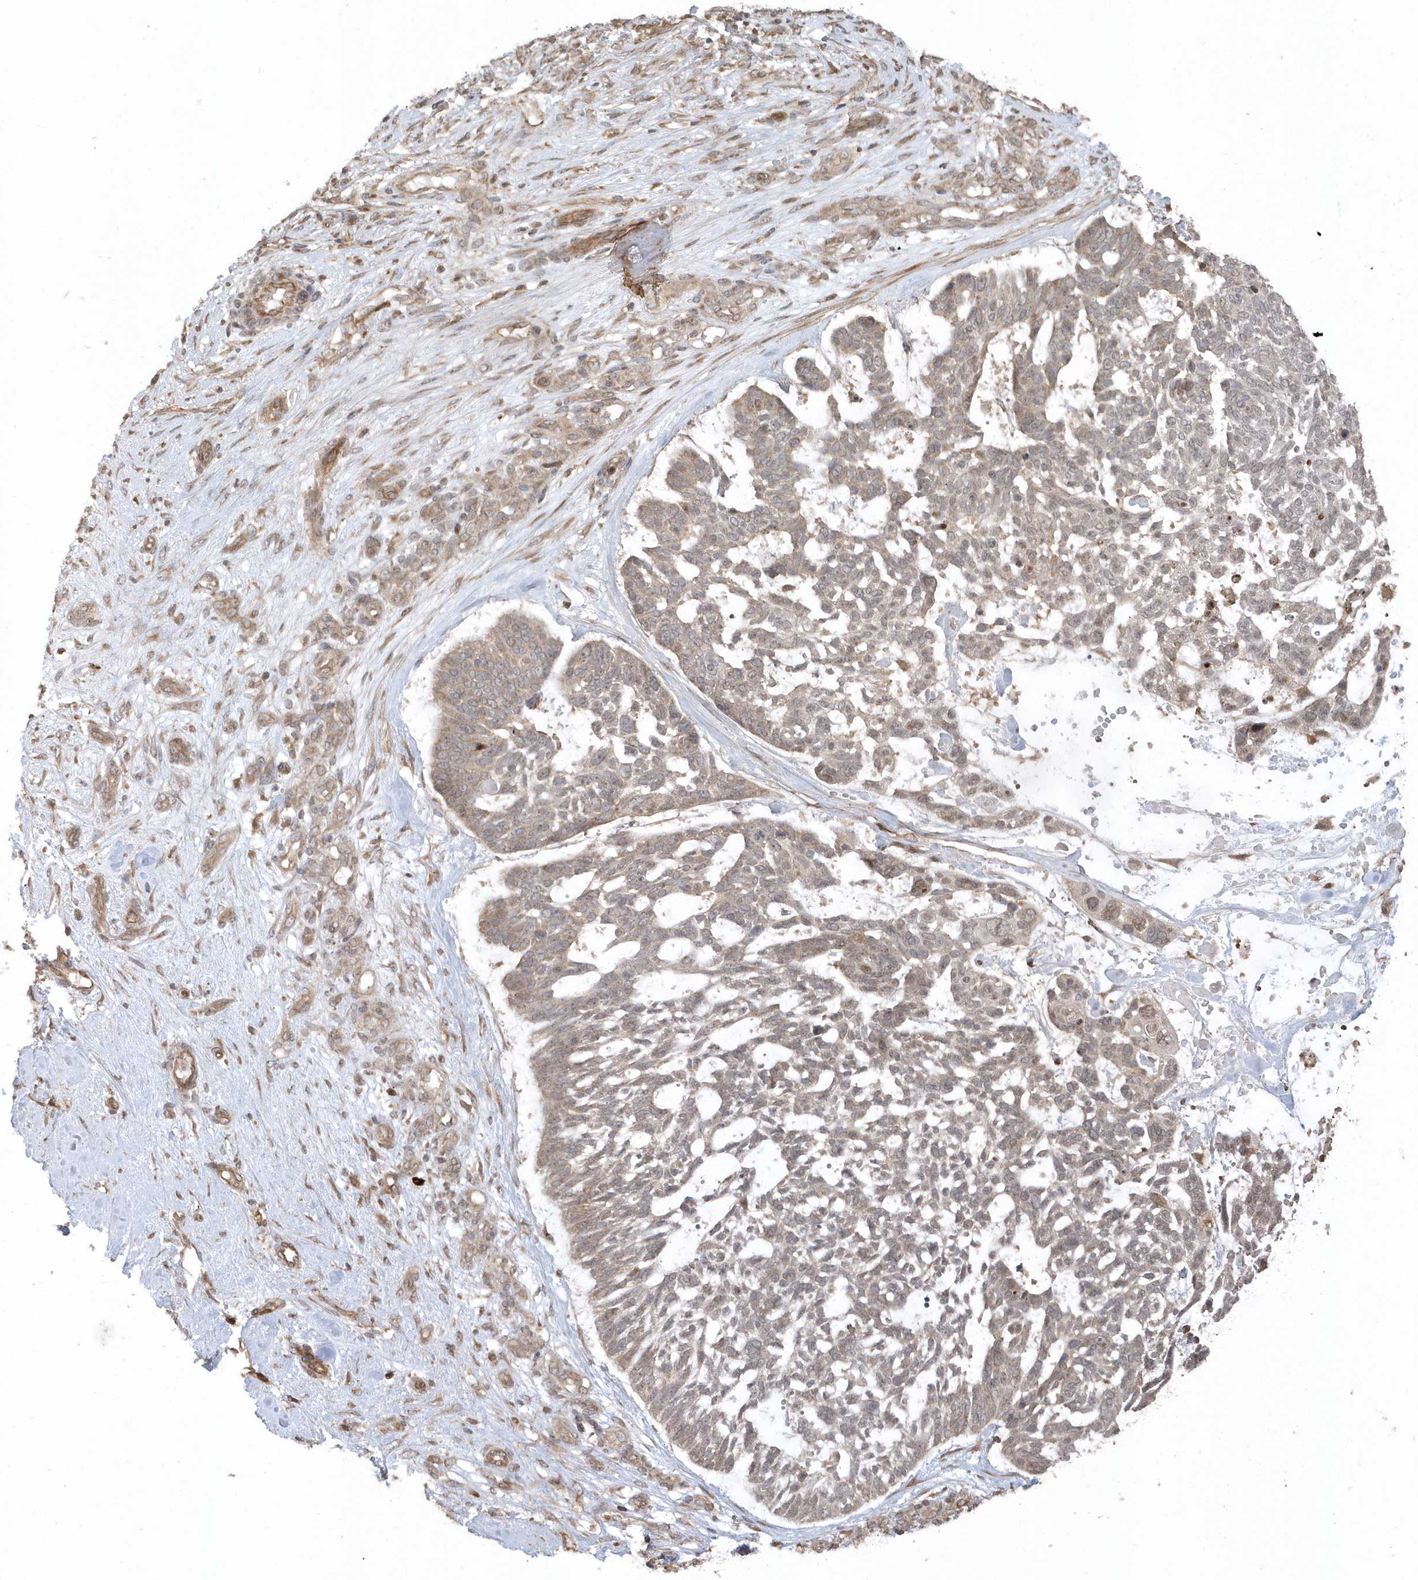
{"staining": {"intensity": "weak", "quantity": "<25%", "location": "cytoplasmic/membranous"}, "tissue": "skin cancer", "cell_type": "Tumor cells", "image_type": "cancer", "snomed": [{"axis": "morphology", "description": "Basal cell carcinoma"}, {"axis": "topography", "description": "Skin"}], "caption": "Immunohistochemistry micrograph of human skin cancer stained for a protein (brown), which displays no staining in tumor cells.", "gene": "HERPUD1", "patient": {"sex": "male", "age": 88}}